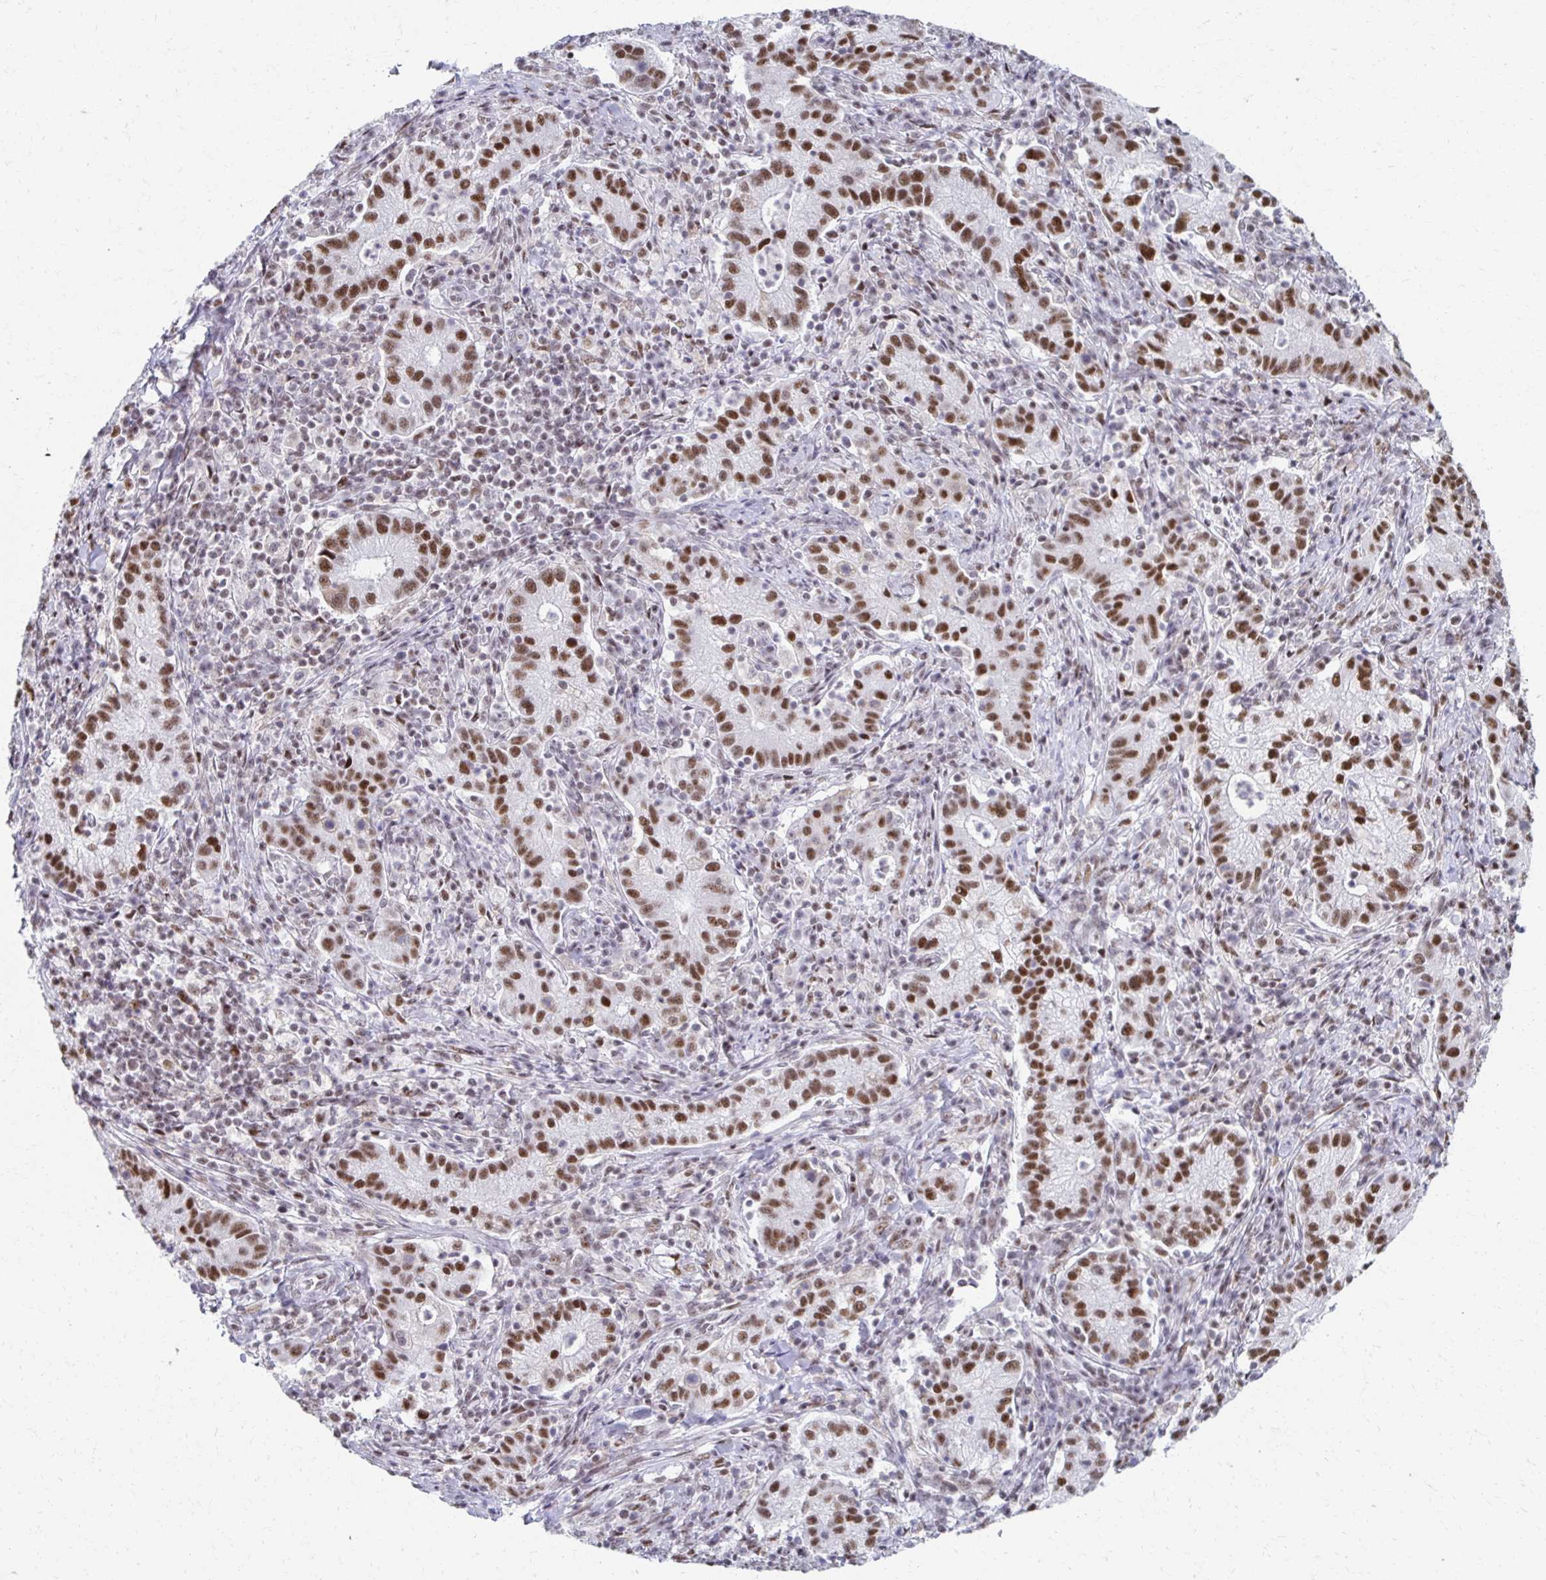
{"staining": {"intensity": "moderate", "quantity": ">75%", "location": "nuclear"}, "tissue": "cervical cancer", "cell_type": "Tumor cells", "image_type": "cancer", "snomed": [{"axis": "morphology", "description": "Normal tissue, NOS"}, {"axis": "morphology", "description": "Adenocarcinoma, NOS"}, {"axis": "topography", "description": "Cervix"}], "caption": "IHC (DAB (3,3'-diaminobenzidine)) staining of cervical adenocarcinoma reveals moderate nuclear protein positivity in about >75% of tumor cells.", "gene": "IRF7", "patient": {"sex": "female", "age": 44}}